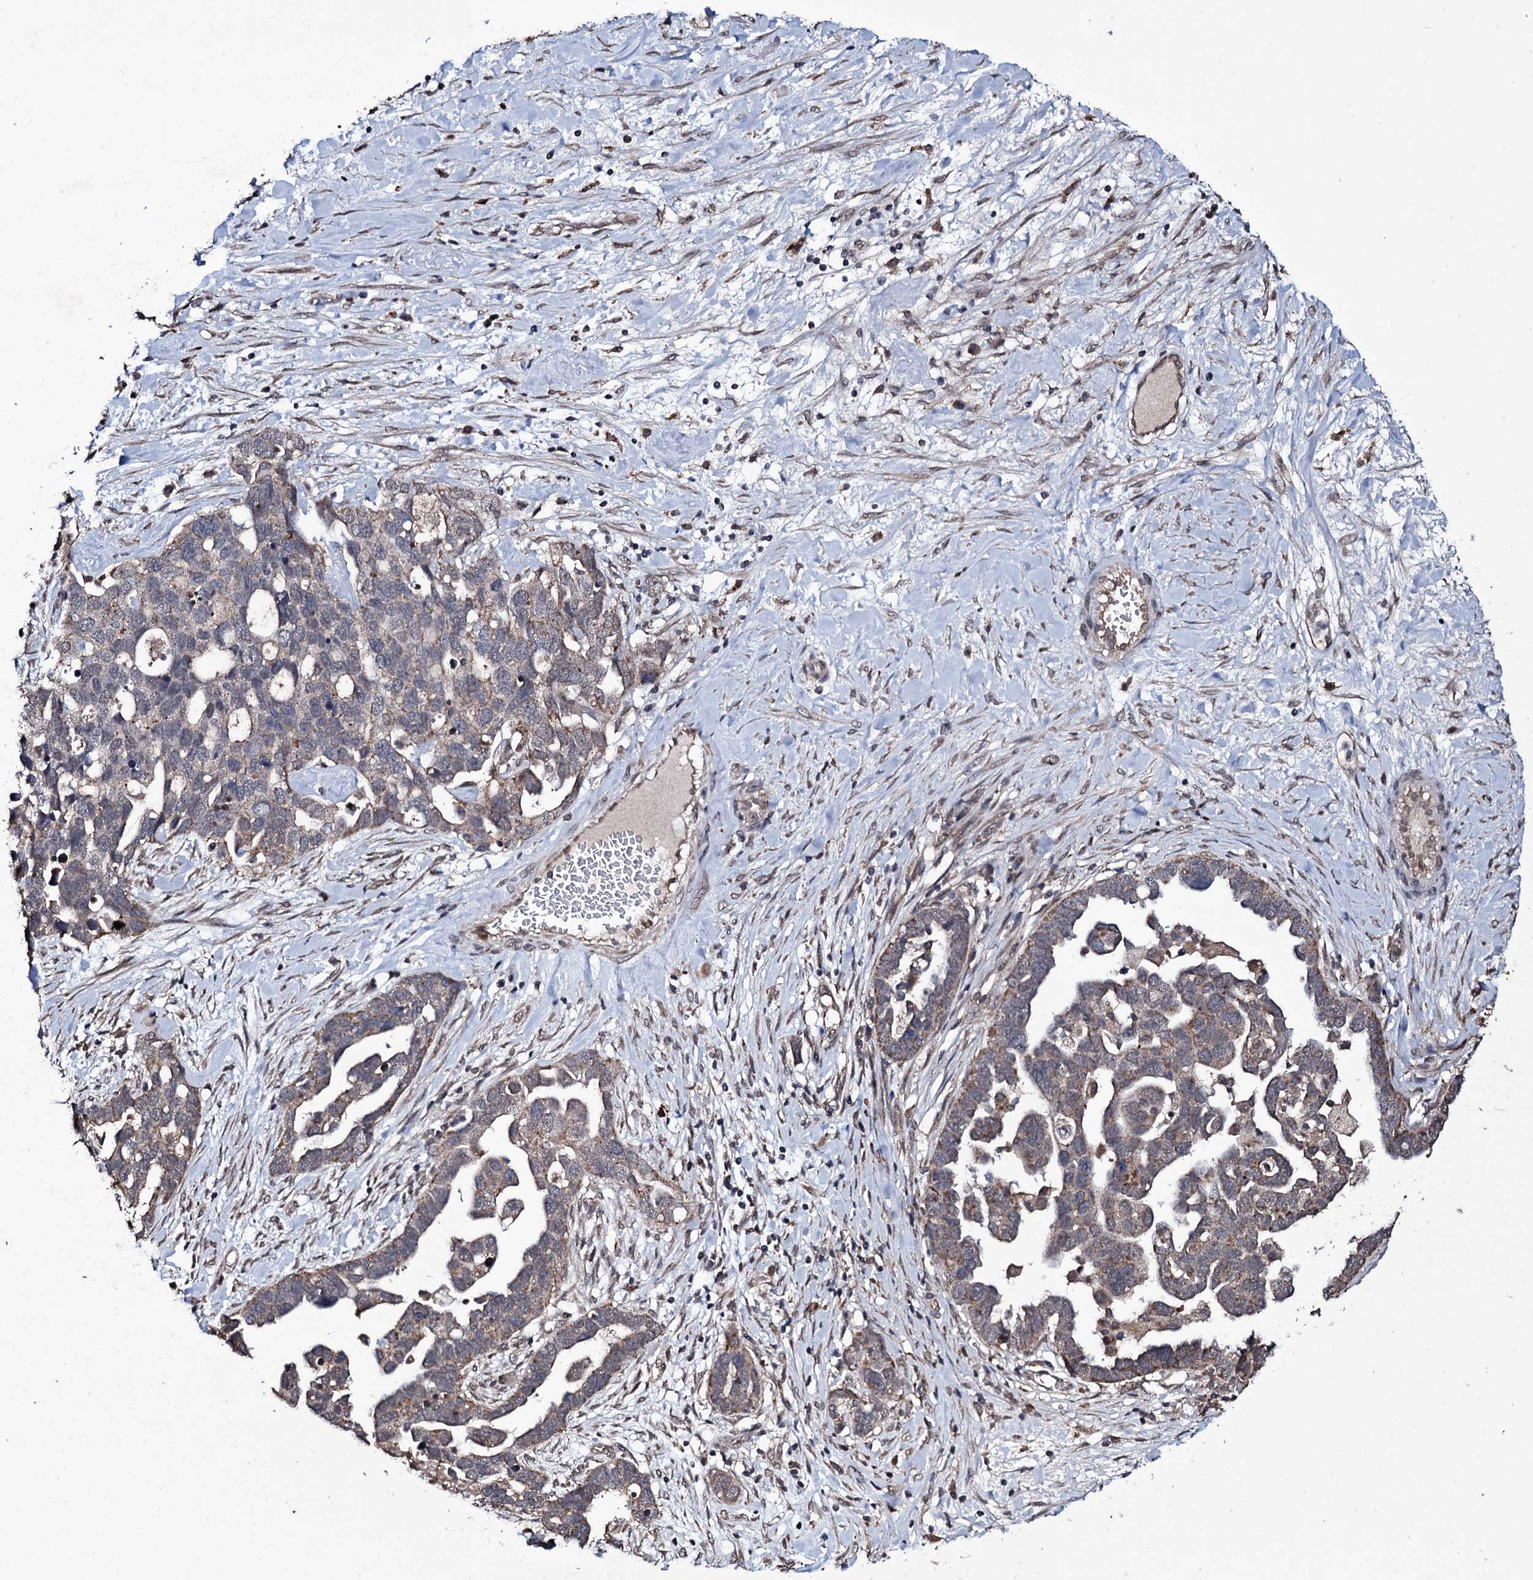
{"staining": {"intensity": "weak", "quantity": "<25%", "location": "cytoplasmic/membranous"}, "tissue": "ovarian cancer", "cell_type": "Tumor cells", "image_type": "cancer", "snomed": [{"axis": "morphology", "description": "Cystadenocarcinoma, serous, NOS"}, {"axis": "topography", "description": "Ovary"}], "caption": "Immunohistochemistry micrograph of human ovarian cancer stained for a protein (brown), which exhibits no expression in tumor cells.", "gene": "MRPS31", "patient": {"sex": "female", "age": 54}}